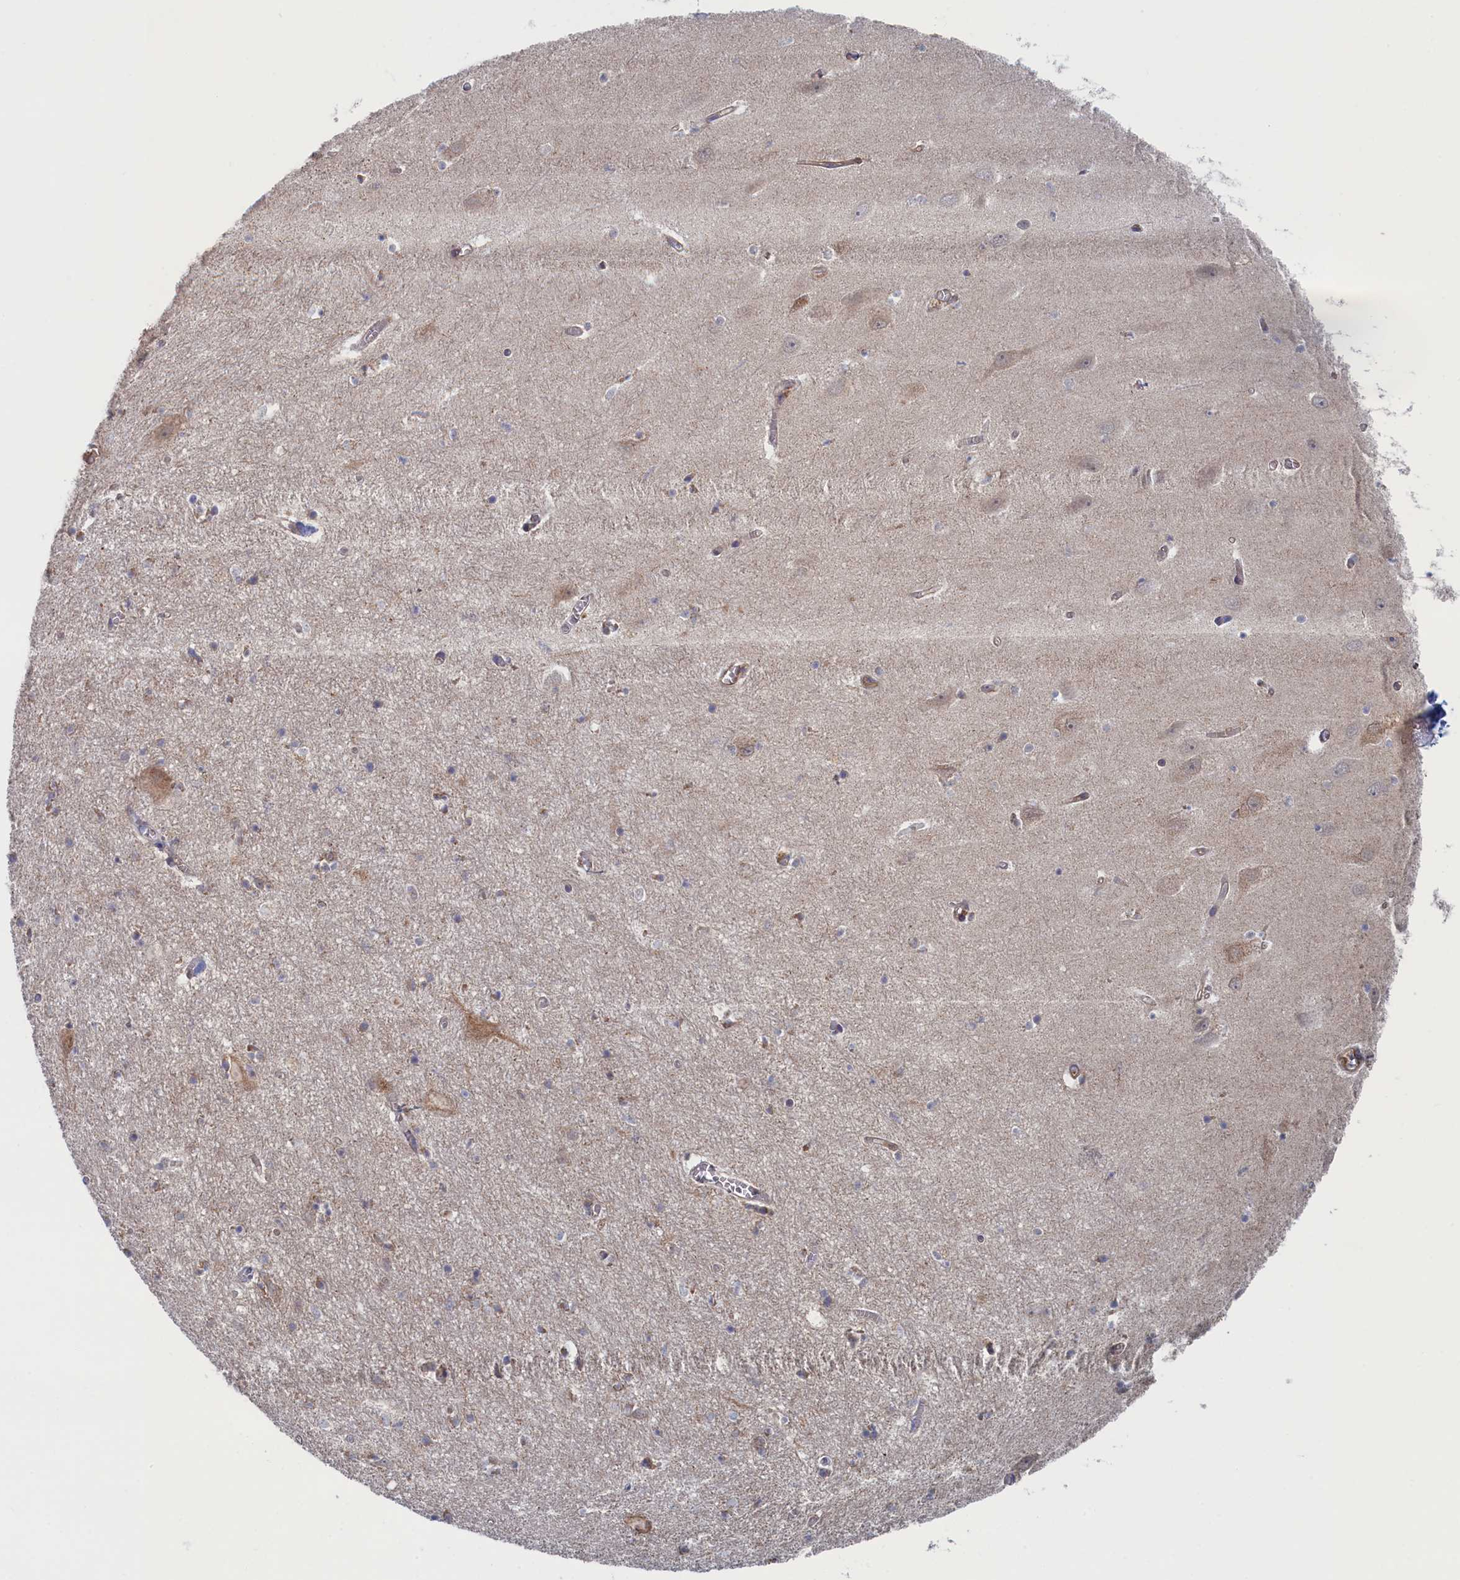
{"staining": {"intensity": "weak", "quantity": "<25%", "location": "cytoplasmic/membranous"}, "tissue": "hippocampus", "cell_type": "Glial cells", "image_type": "normal", "snomed": [{"axis": "morphology", "description": "Normal tissue, NOS"}, {"axis": "topography", "description": "Hippocampus"}], "caption": "This is a photomicrograph of immunohistochemistry staining of benign hippocampus, which shows no expression in glial cells. Nuclei are stained in blue.", "gene": "FILIP1L", "patient": {"sex": "female", "age": 64}}